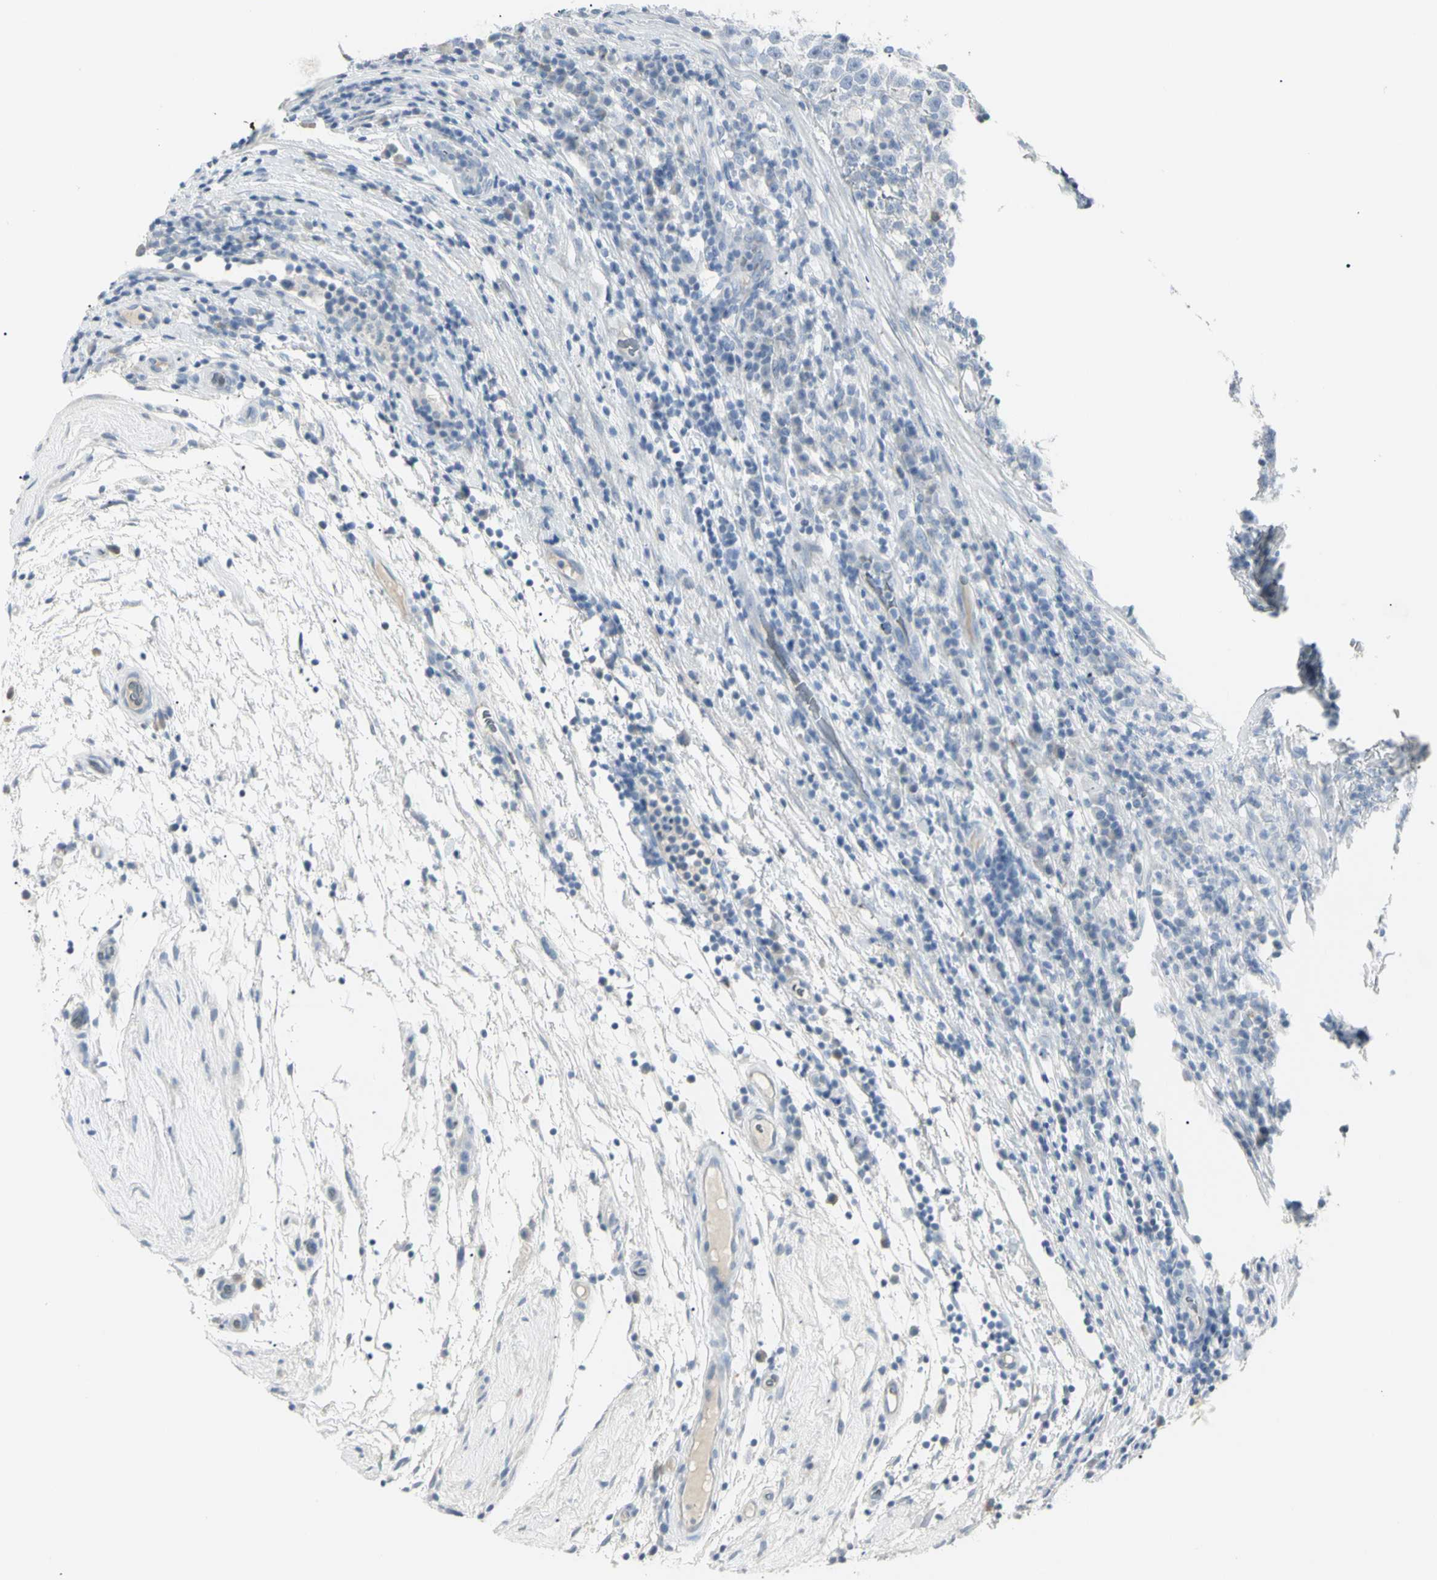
{"staining": {"intensity": "negative", "quantity": "none", "location": "none"}, "tissue": "testis cancer", "cell_type": "Tumor cells", "image_type": "cancer", "snomed": [{"axis": "morphology", "description": "Seminoma, NOS"}, {"axis": "topography", "description": "Testis"}], "caption": "DAB (3,3'-diaminobenzidine) immunohistochemical staining of human testis seminoma exhibits no significant expression in tumor cells. (DAB immunohistochemistry (IHC) visualized using brightfield microscopy, high magnification).", "gene": "PIP", "patient": {"sex": "male", "age": 43}}